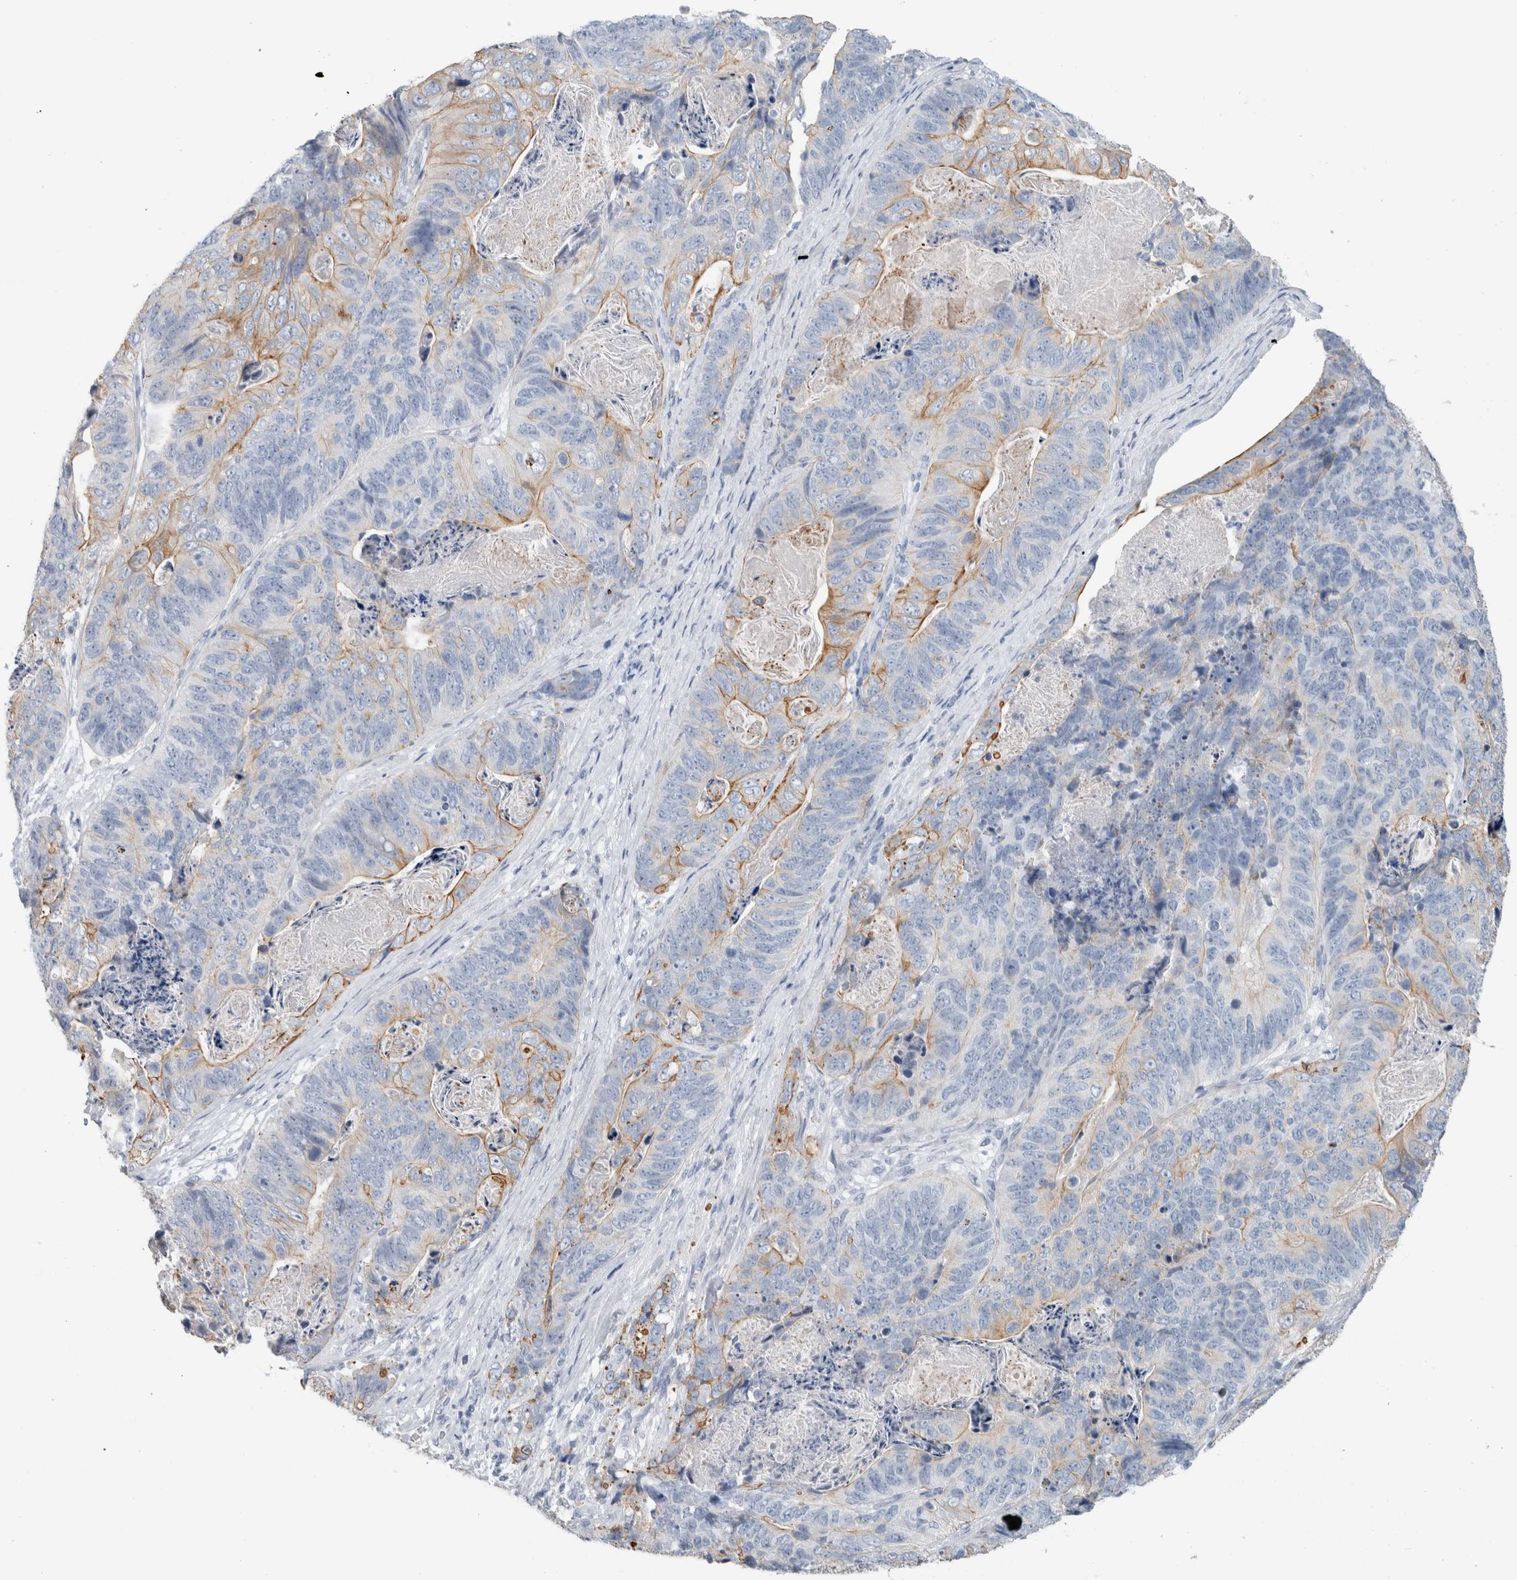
{"staining": {"intensity": "moderate", "quantity": "<25%", "location": "cytoplasmic/membranous"}, "tissue": "stomach cancer", "cell_type": "Tumor cells", "image_type": "cancer", "snomed": [{"axis": "morphology", "description": "Normal tissue, NOS"}, {"axis": "morphology", "description": "Adenocarcinoma, NOS"}, {"axis": "topography", "description": "Stomach"}], "caption": "A low amount of moderate cytoplasmic/membranous expression is identified in about <25% of tumor cells in adenocarcinoma (stomach) tissue. (brown staining indicates protein expression, while blue staining denotes nuclei).", "gene": "RPH3AL", "patient": {"sex": "female", "age": 89}}